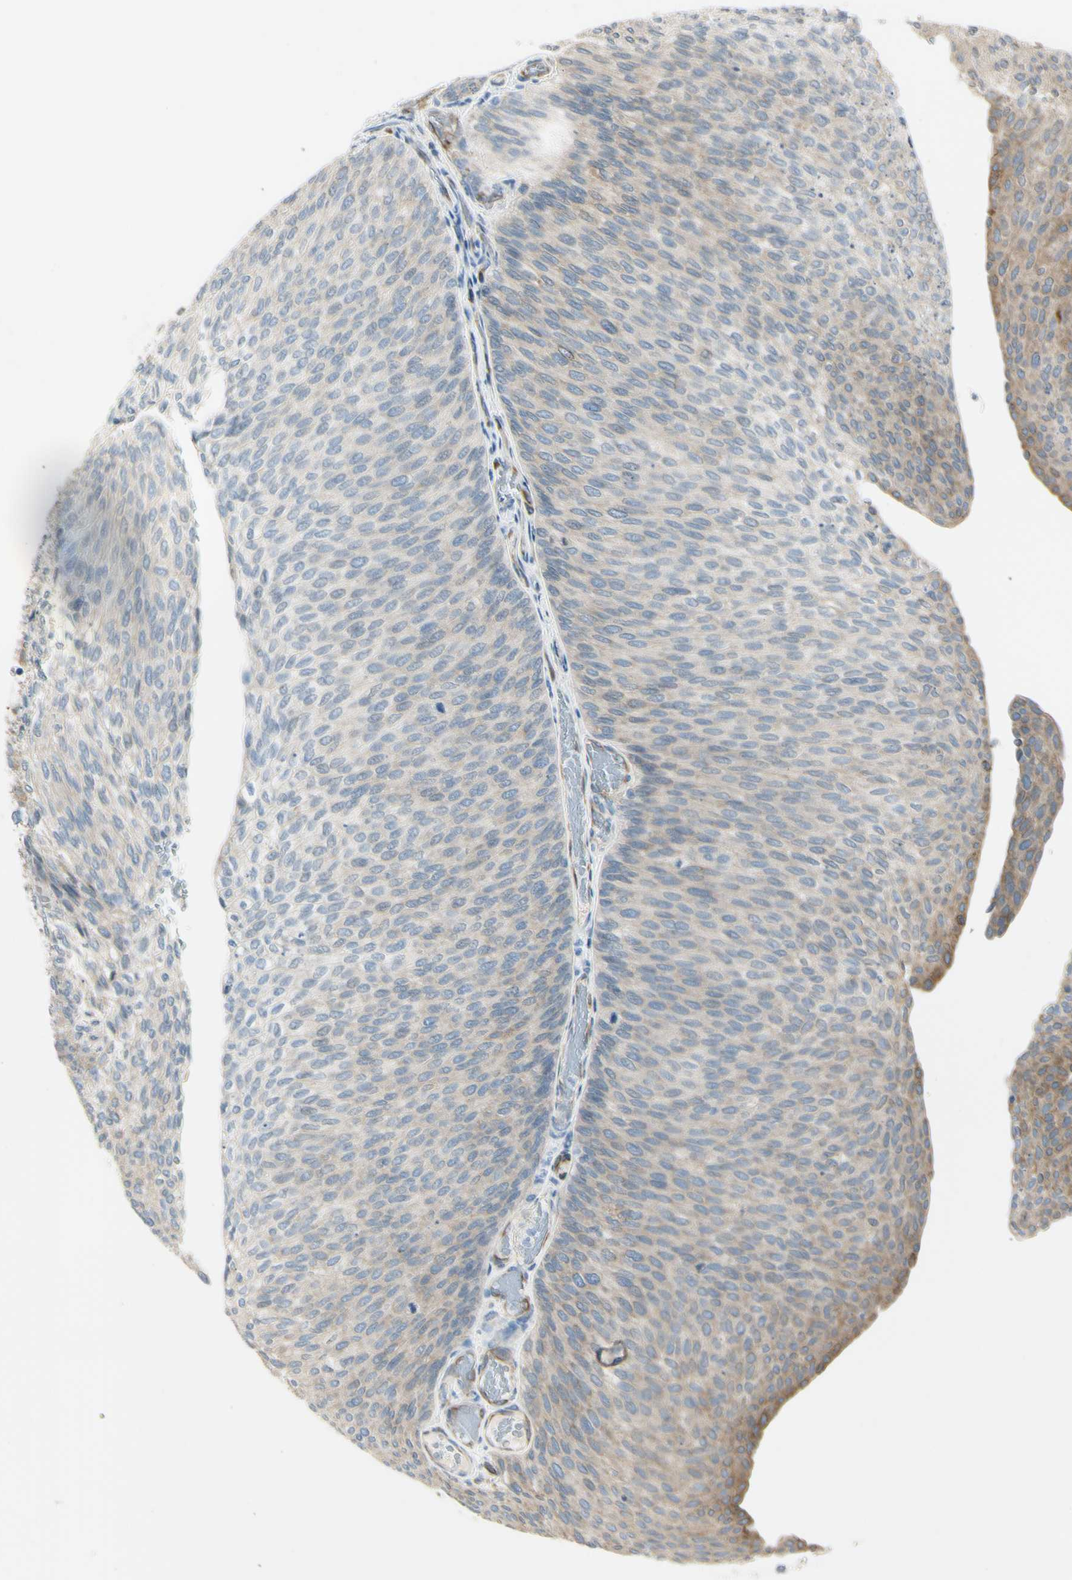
{"staining": {"intensity": "weak", "quantity": "25%-75%", "location": "cytoplasmic/membranous"}, "tissue": "urothelial cancer", "cell_type": "Tumor cells", "image_type": "cancer", "snomed": [{"axis": "morphology", "description": "Urothelial carcinoma, Low grade"}, {"axis": "topography", "description": "Urinary bladder"}], "caption": "This micrograph displays urothelial carcinoma (low-grade) stained with IHC to label a protein in brown. The cytoplasmic/membranous of tumor cells show weak positivity for the protein. Nuclei are counter-stained blue.", "gene": "SELENOS", "patient": {"sex": "female", "age": 79}}